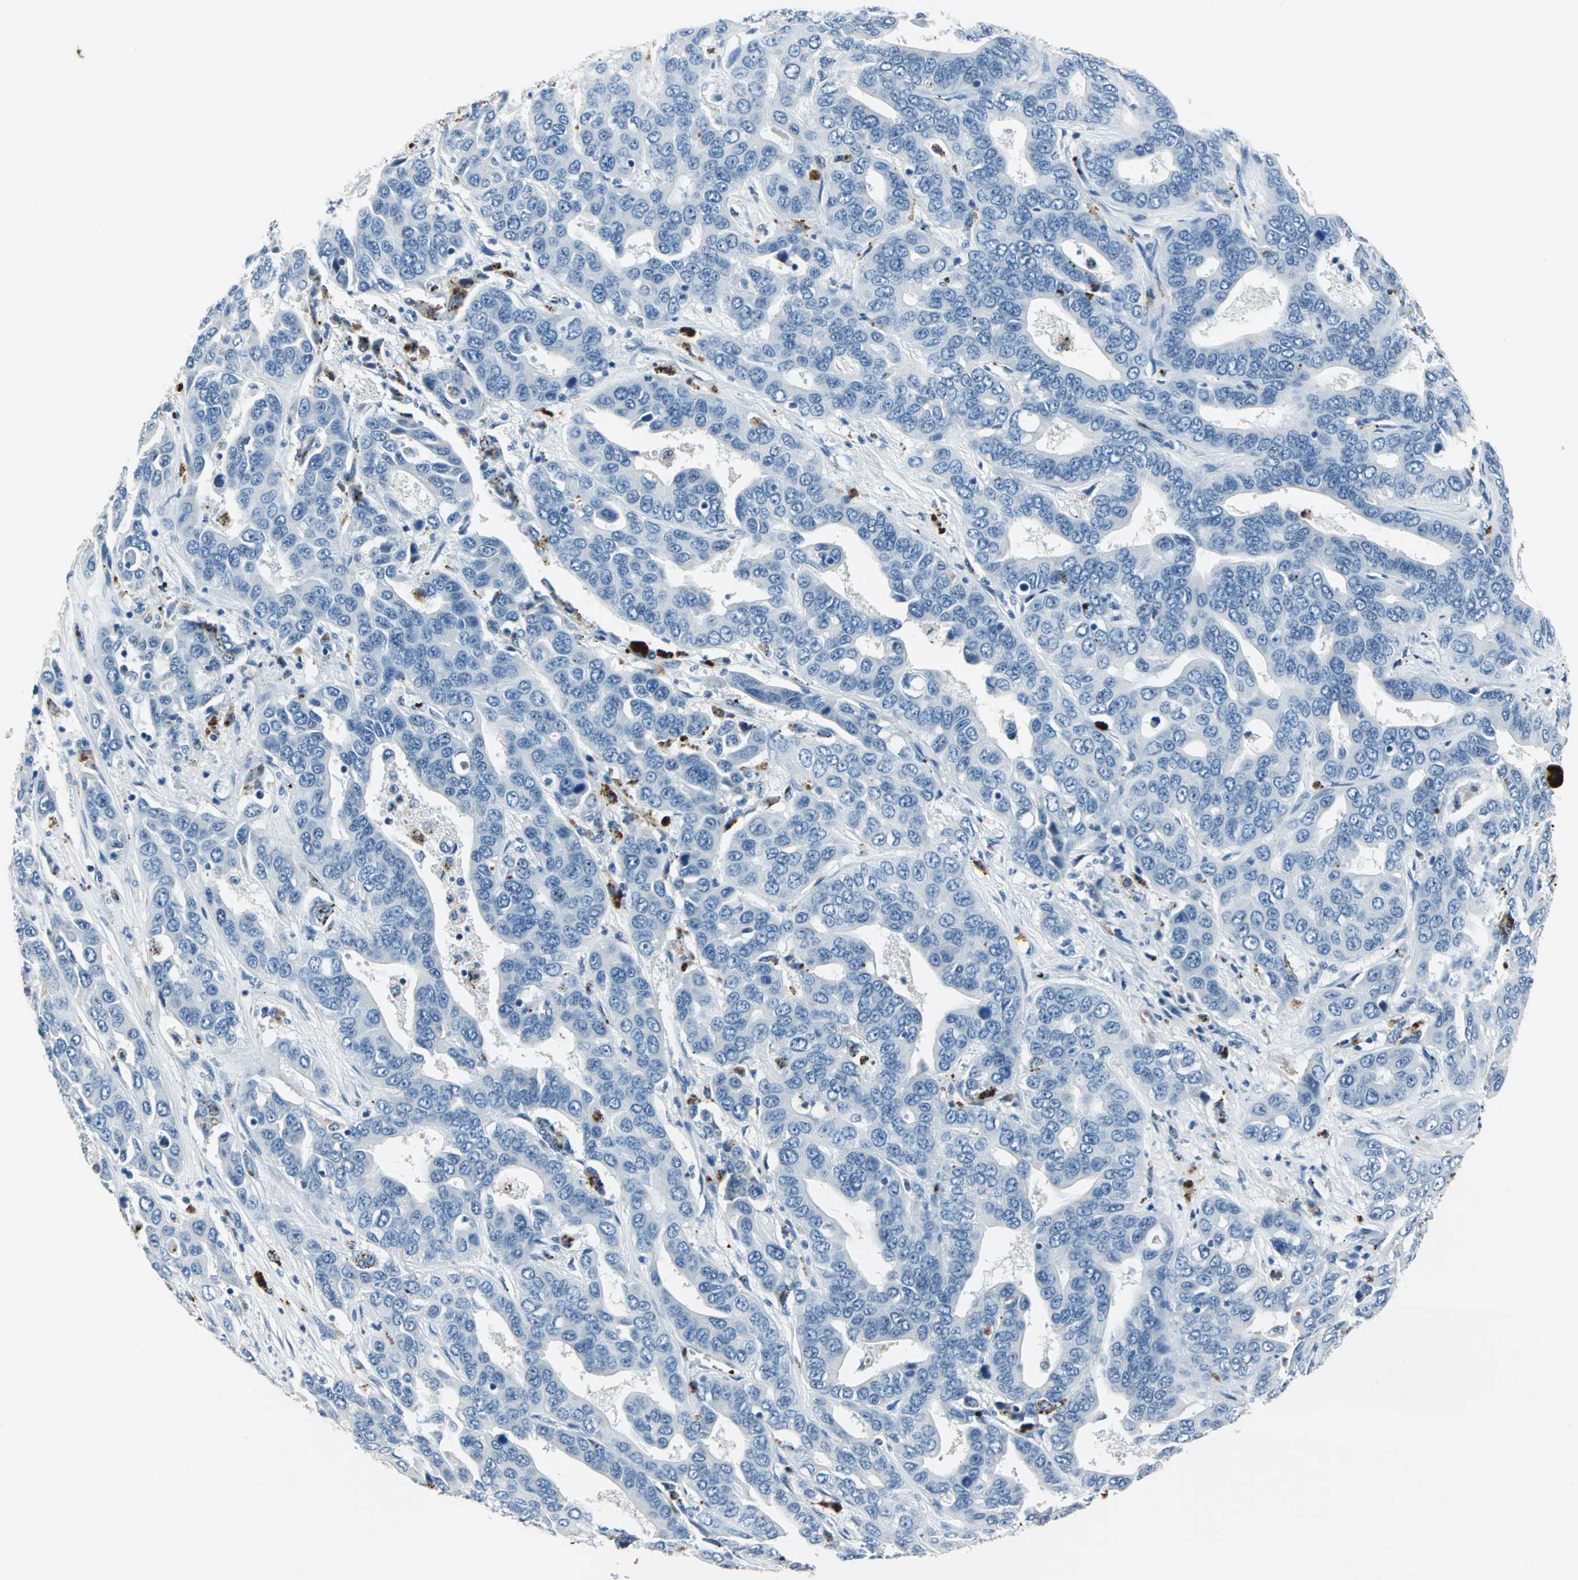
{"staining": {"intensity": "negative", "quantity": "none", "location": "none"}, "tissue": "liver cancer", "cell_type": "Tumor cells", "image_type": "cancer", "snomed": [{"axis": "morphology", "description": "Cholangiocarcinoma"}, {"axis": "topography", "description": "Liver"}], "caption": "Tumor cells show no significant expression in liver cancer. (Immunohistochemistry (ihc), brightfield microscopy, high magnification).", "gene": "RAD17", "patient": {"sex": "female", "age": 52}}